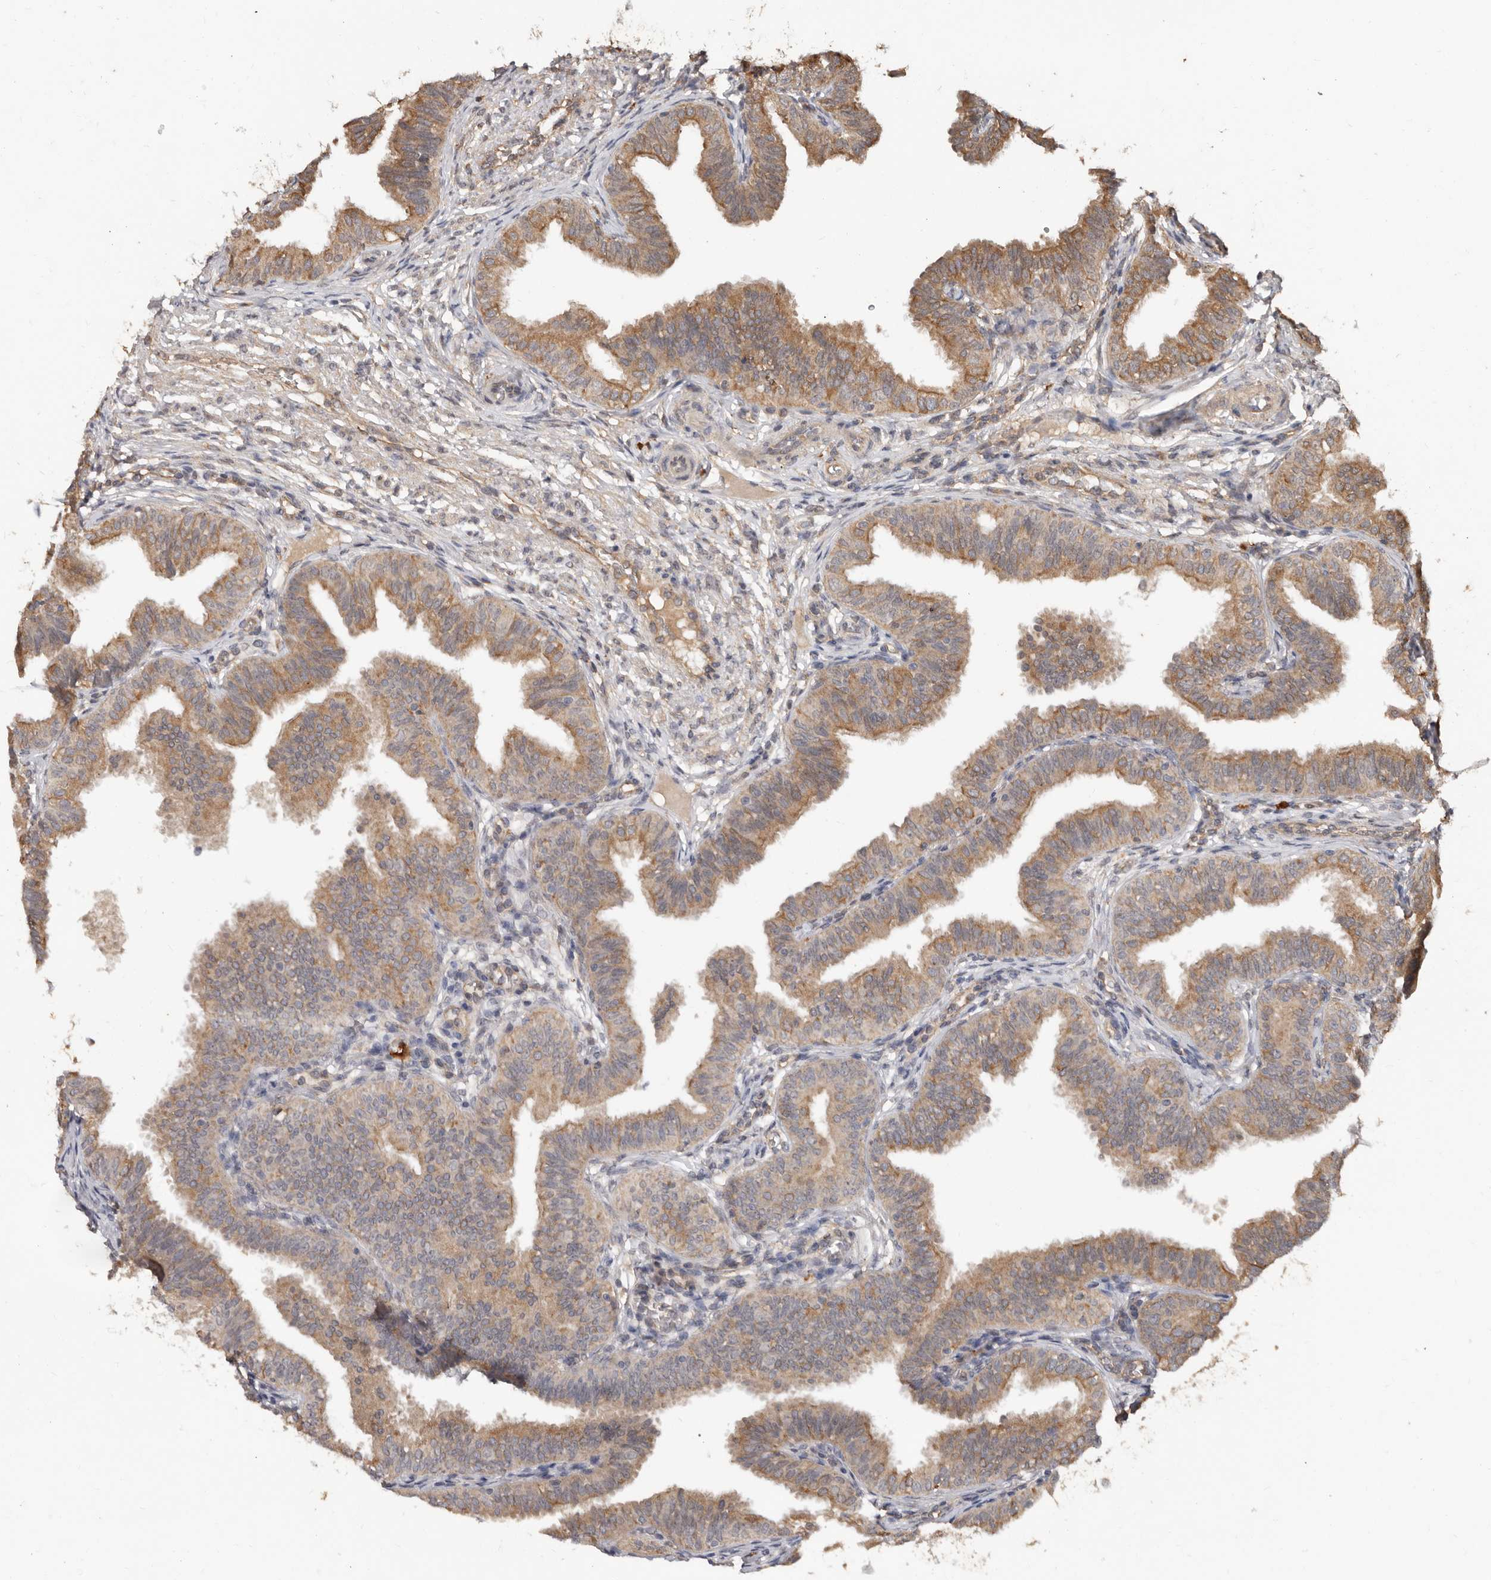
{"staining": {"intensity": "moderate", "quantity": ">75%", "location": "cytoplasmic/membranous"}, "tissue": "fallopian tube", "cell_type": "Glandular cells", "image_type": "normal", "snomed": [{"axis": "morphology", "description": "Normal tissue, NOS"}, {"axis": "topography", "description": "Fallopian tube"}], "caption": "Immunohistochemistry (IHC) image of unremarkable fallopian tube: human fallopian tube stained using immunohistochemistry demonstrates medium levels of moderate protein expression localized specifically in the cytoplasmic/membranous of glandular cells, appearing as a cytoplasmic/membranous brown color.", "gene": "RSPO2", "patient": {"sex": "female", "age": 35}}